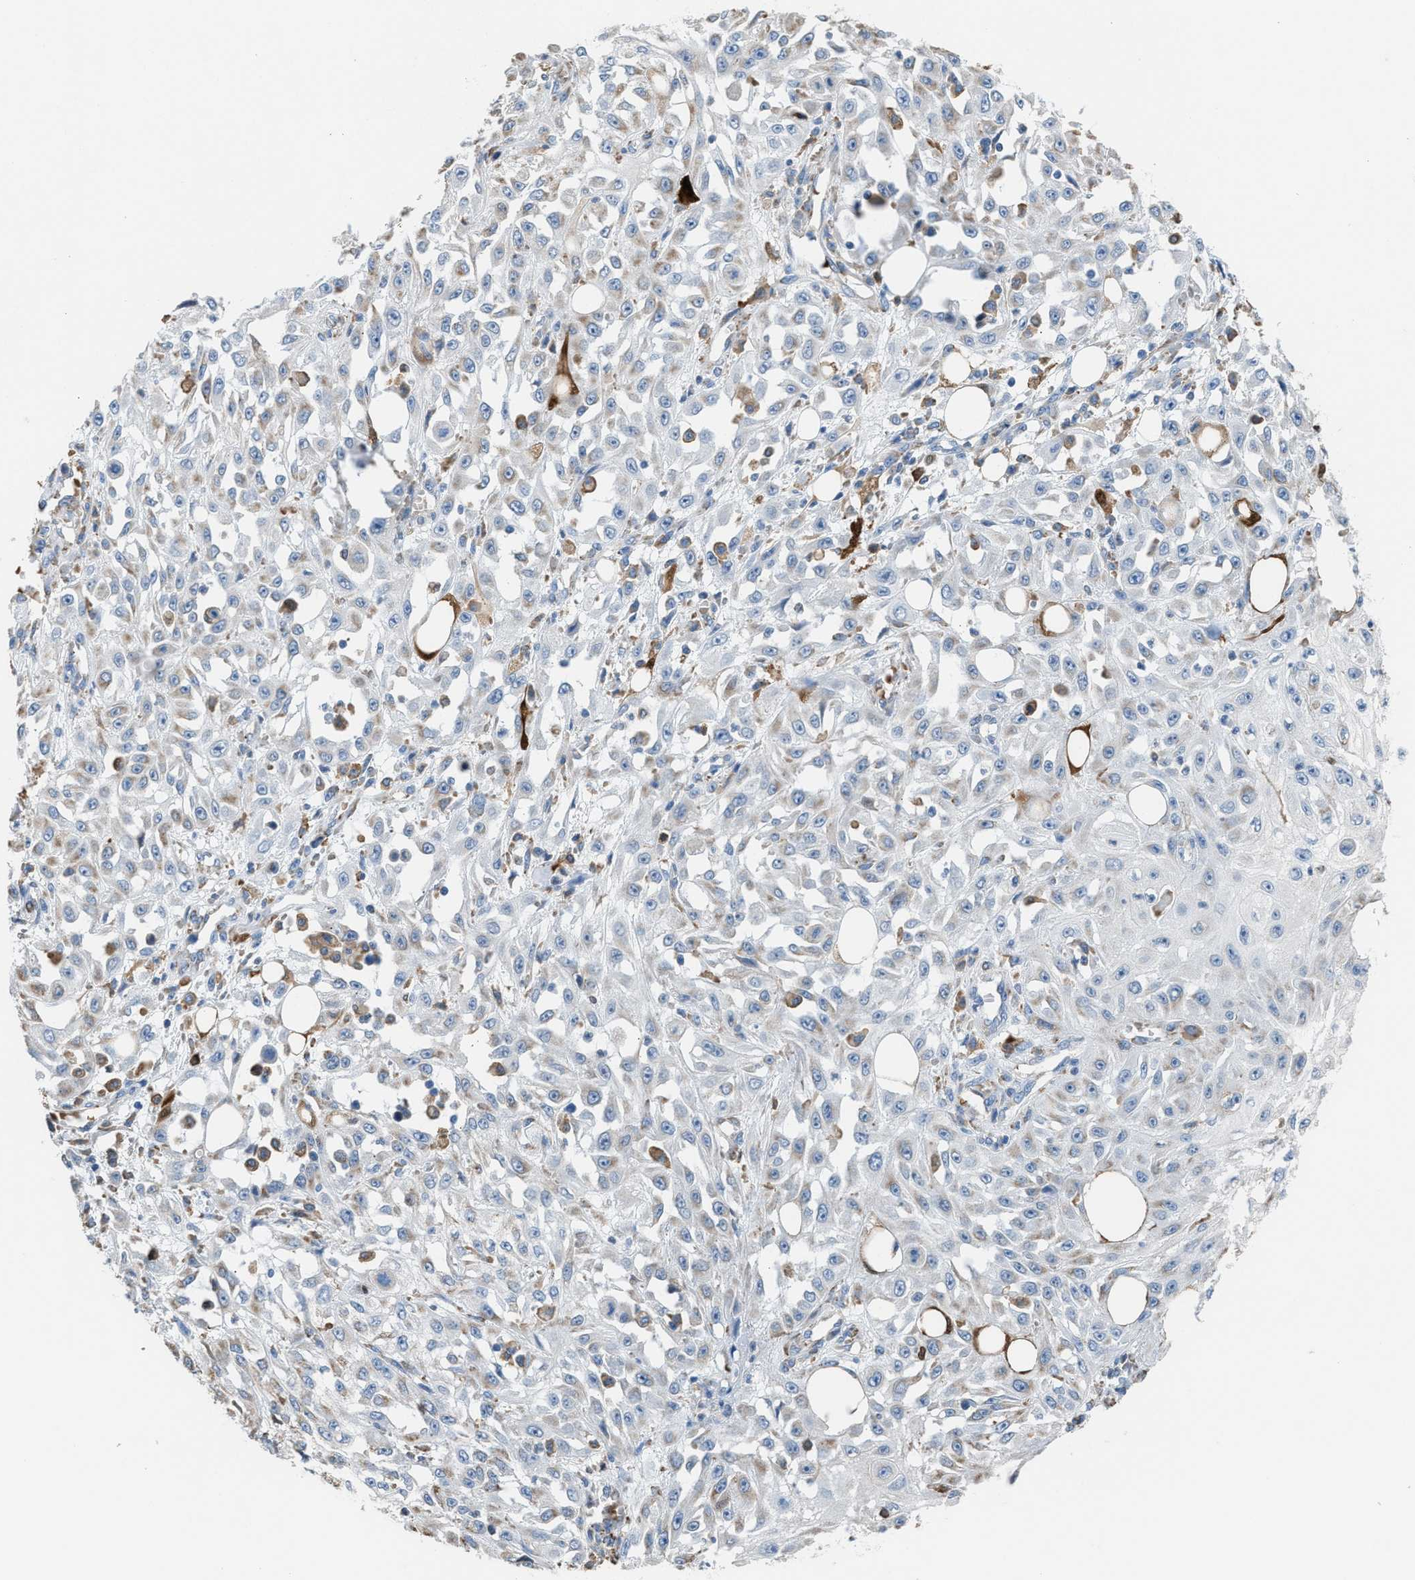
{"staining": {"intensity": "negative", "quantity": "none", "location": "none"}, "tissue": "skin cancer", "cell_type": "Tumor cells", "image_type": "cancer", "snomed": [{"axis": "morphology", "description": "Squamous cell carcinoma, NOS"}, {"axis": "morphology", "description": "Squamous cell carcinoma, metastatic, NOS"}, {"axis": "topography", "description": "Skin"}, {"axis": "topography", "description": "Lymph node"}], "caption": "Micrograph shows no protein expression in tumor cells of squamous cell carcinoma (skin) tissue.", "gene": "CA3", "patient": {"sex": "male", "age": 75}}